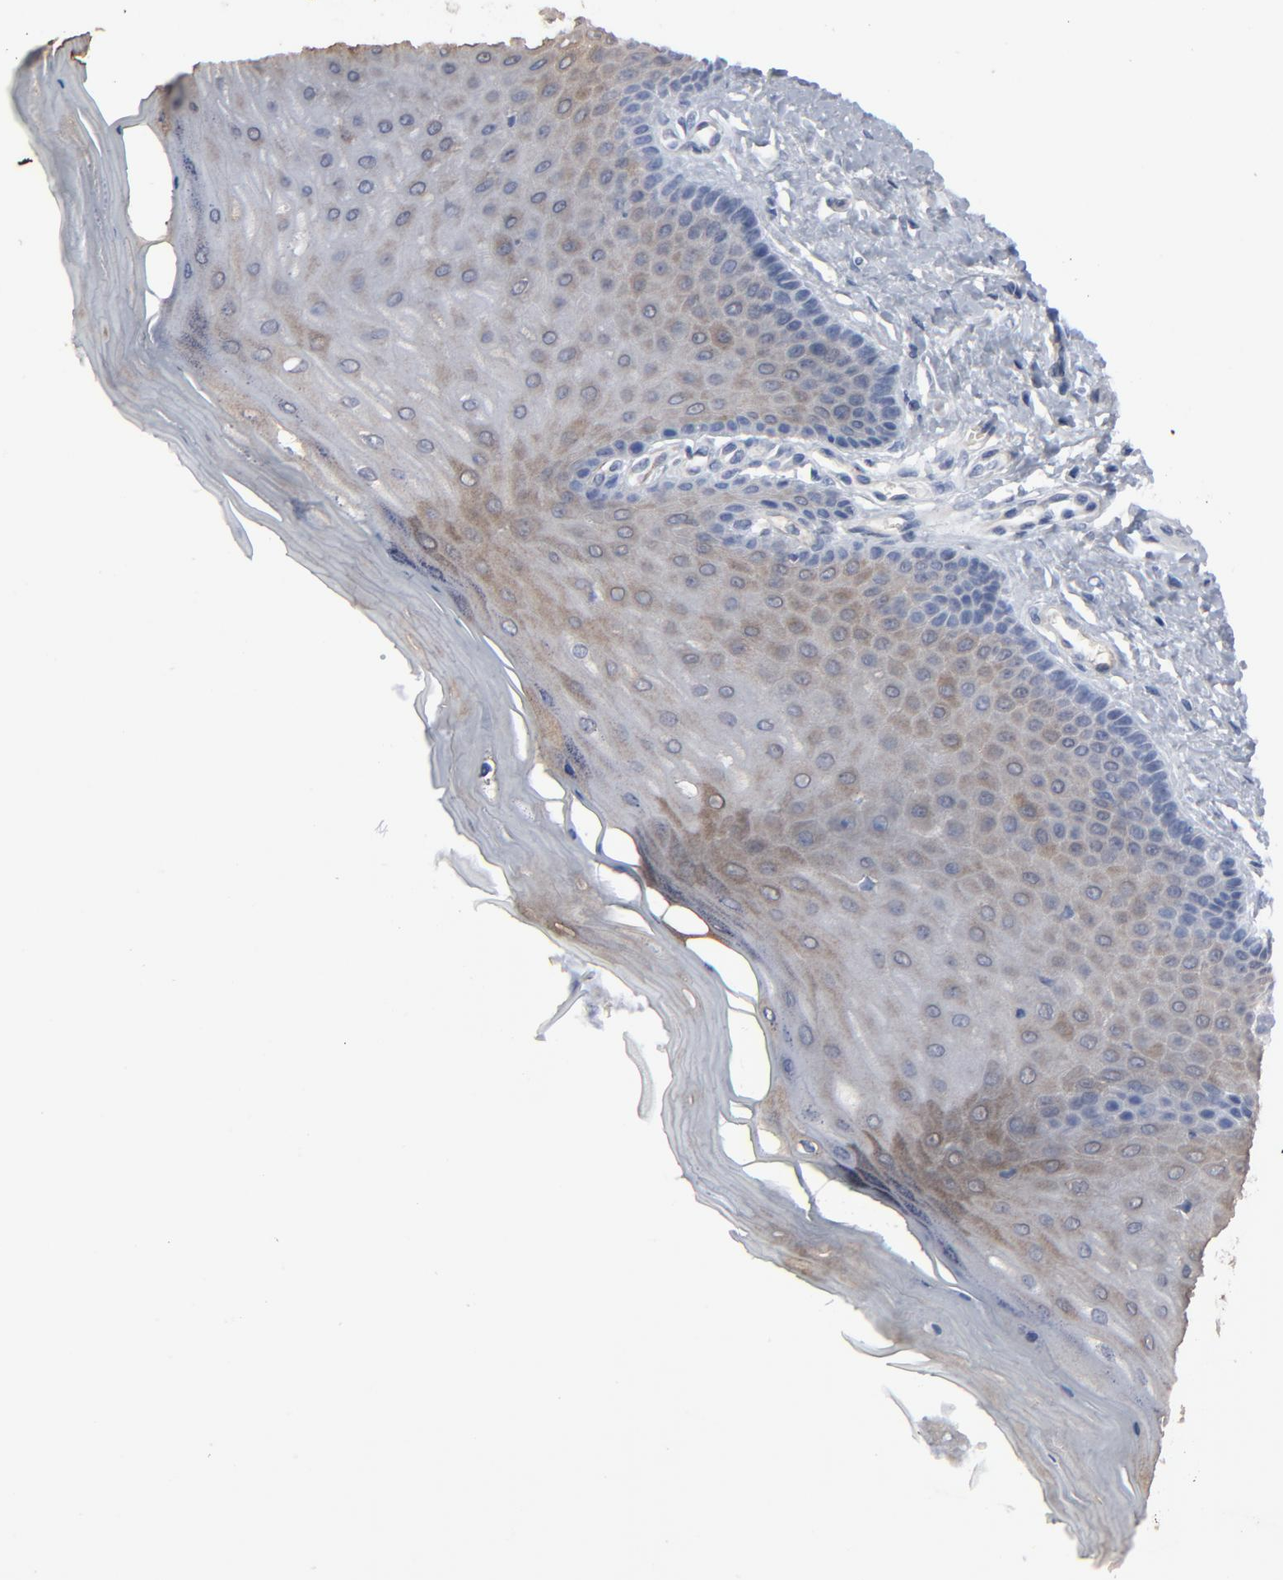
{"staining": {"intensity": "negative", "quantity": "none", "location": "none"}, "tissue": "cervix", "cell_type": "Glandular cells", "image_type": "normal", "snomed": [{"axis": "morphology", "description": "Normal tissue, NOS"}, {"axis": "topography", "description": "Cervix"}], "caption": "This is a micrograph of IHC staining of benign cervix, which shows no positivity in glandular cells. The staining is performed using DAB (3,3'-diaminobenzidine) brown chromogen with nuclei counter-stained in using hematoxylin.", "gene": "KDR", "patient": {"sex": "female", "age": 55}}